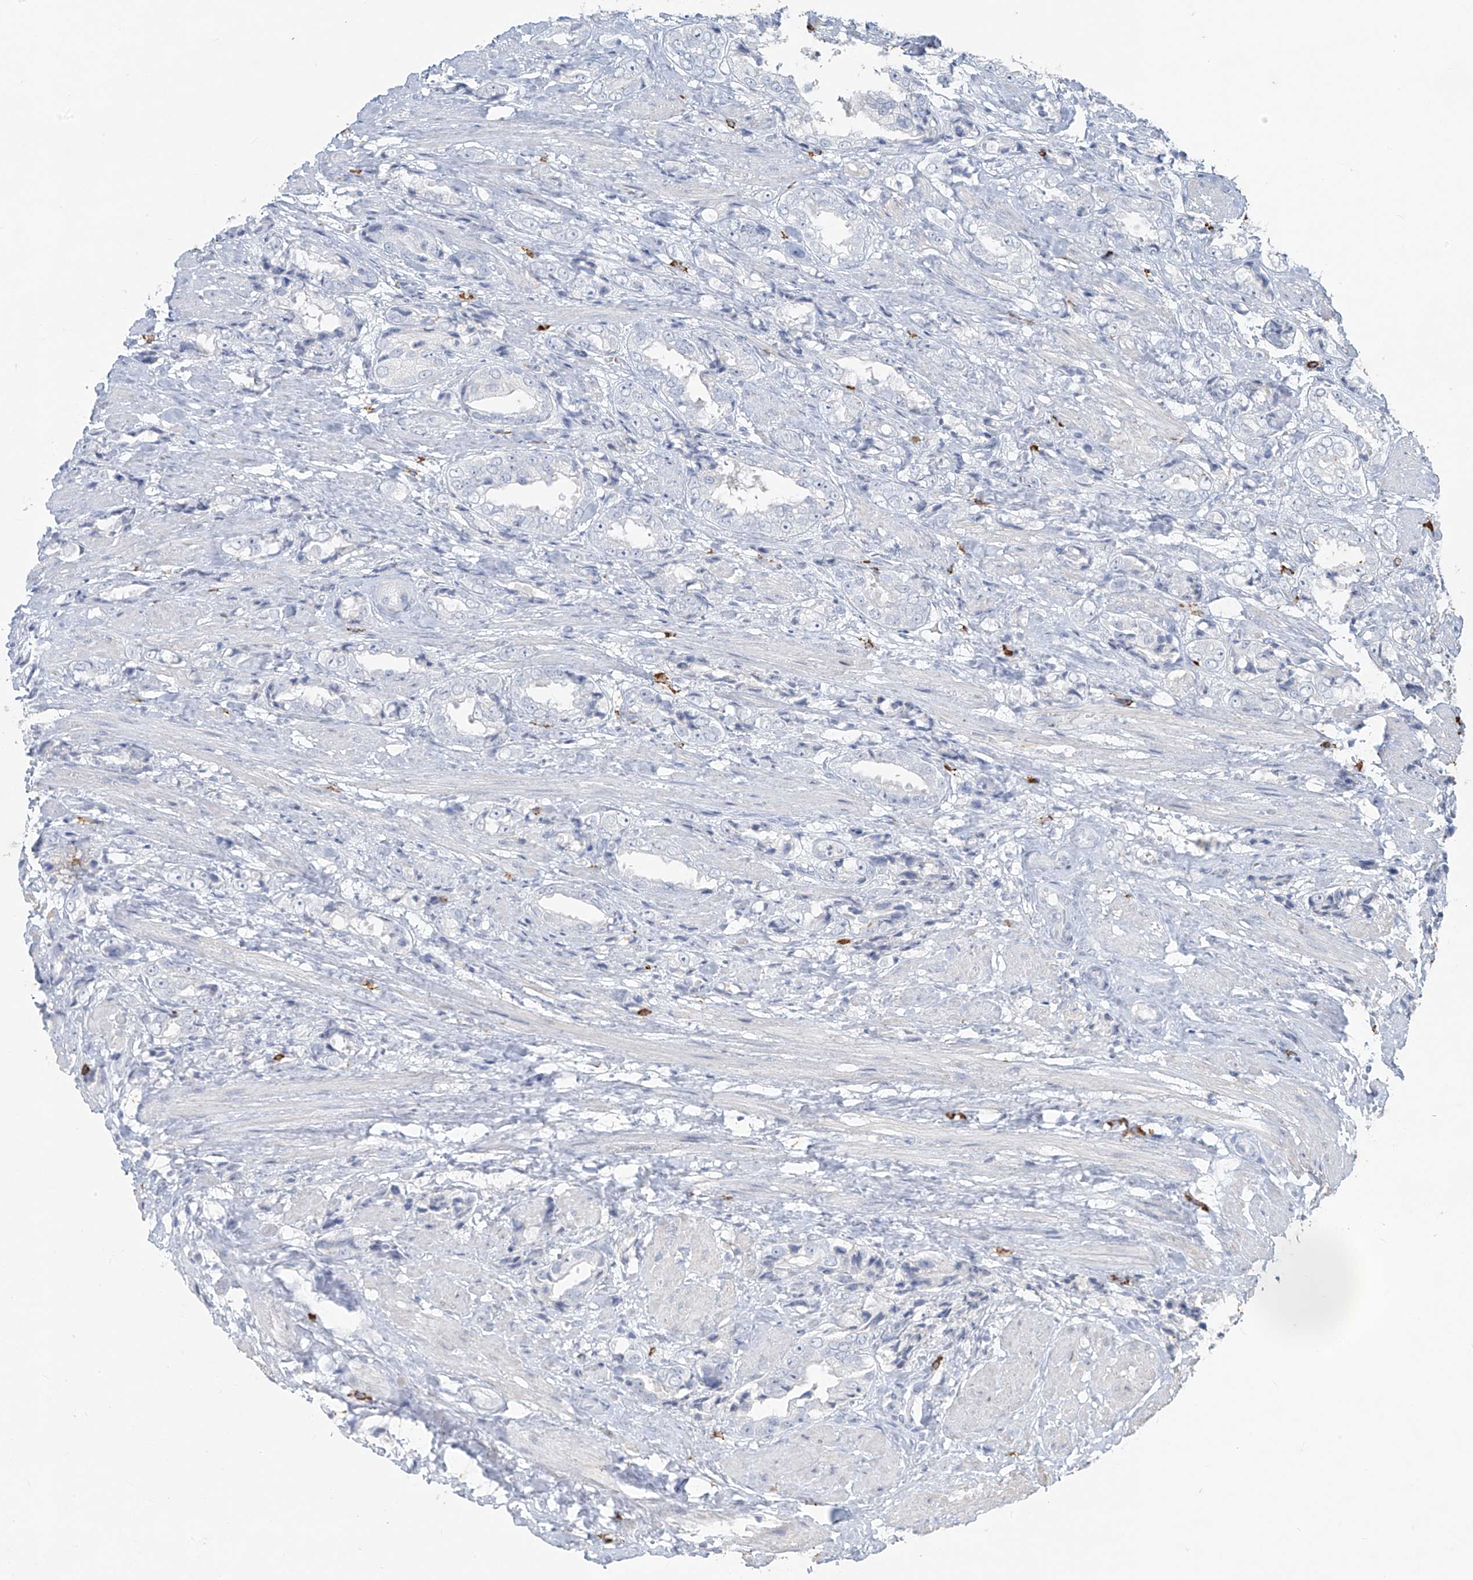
{"staining": {"intensity": "negative", "quantity": "none", "location": "none"}, "tissue": "prostate cancer", "cell_type": "Tumor cells", "image_type": "cancer", "snomed": [{"axis": "morphology", "description": "Adenocarcinoma, High grade"}, {"axis": "topography", "description": "Prostate"}], "caption": "Prostate high-grade adenocarcinoma stained for a protein using IHC demonstrates no staining tumor cells.", "gene": "CX3CR1", "patient": {"sex": "male", "age": 61}}